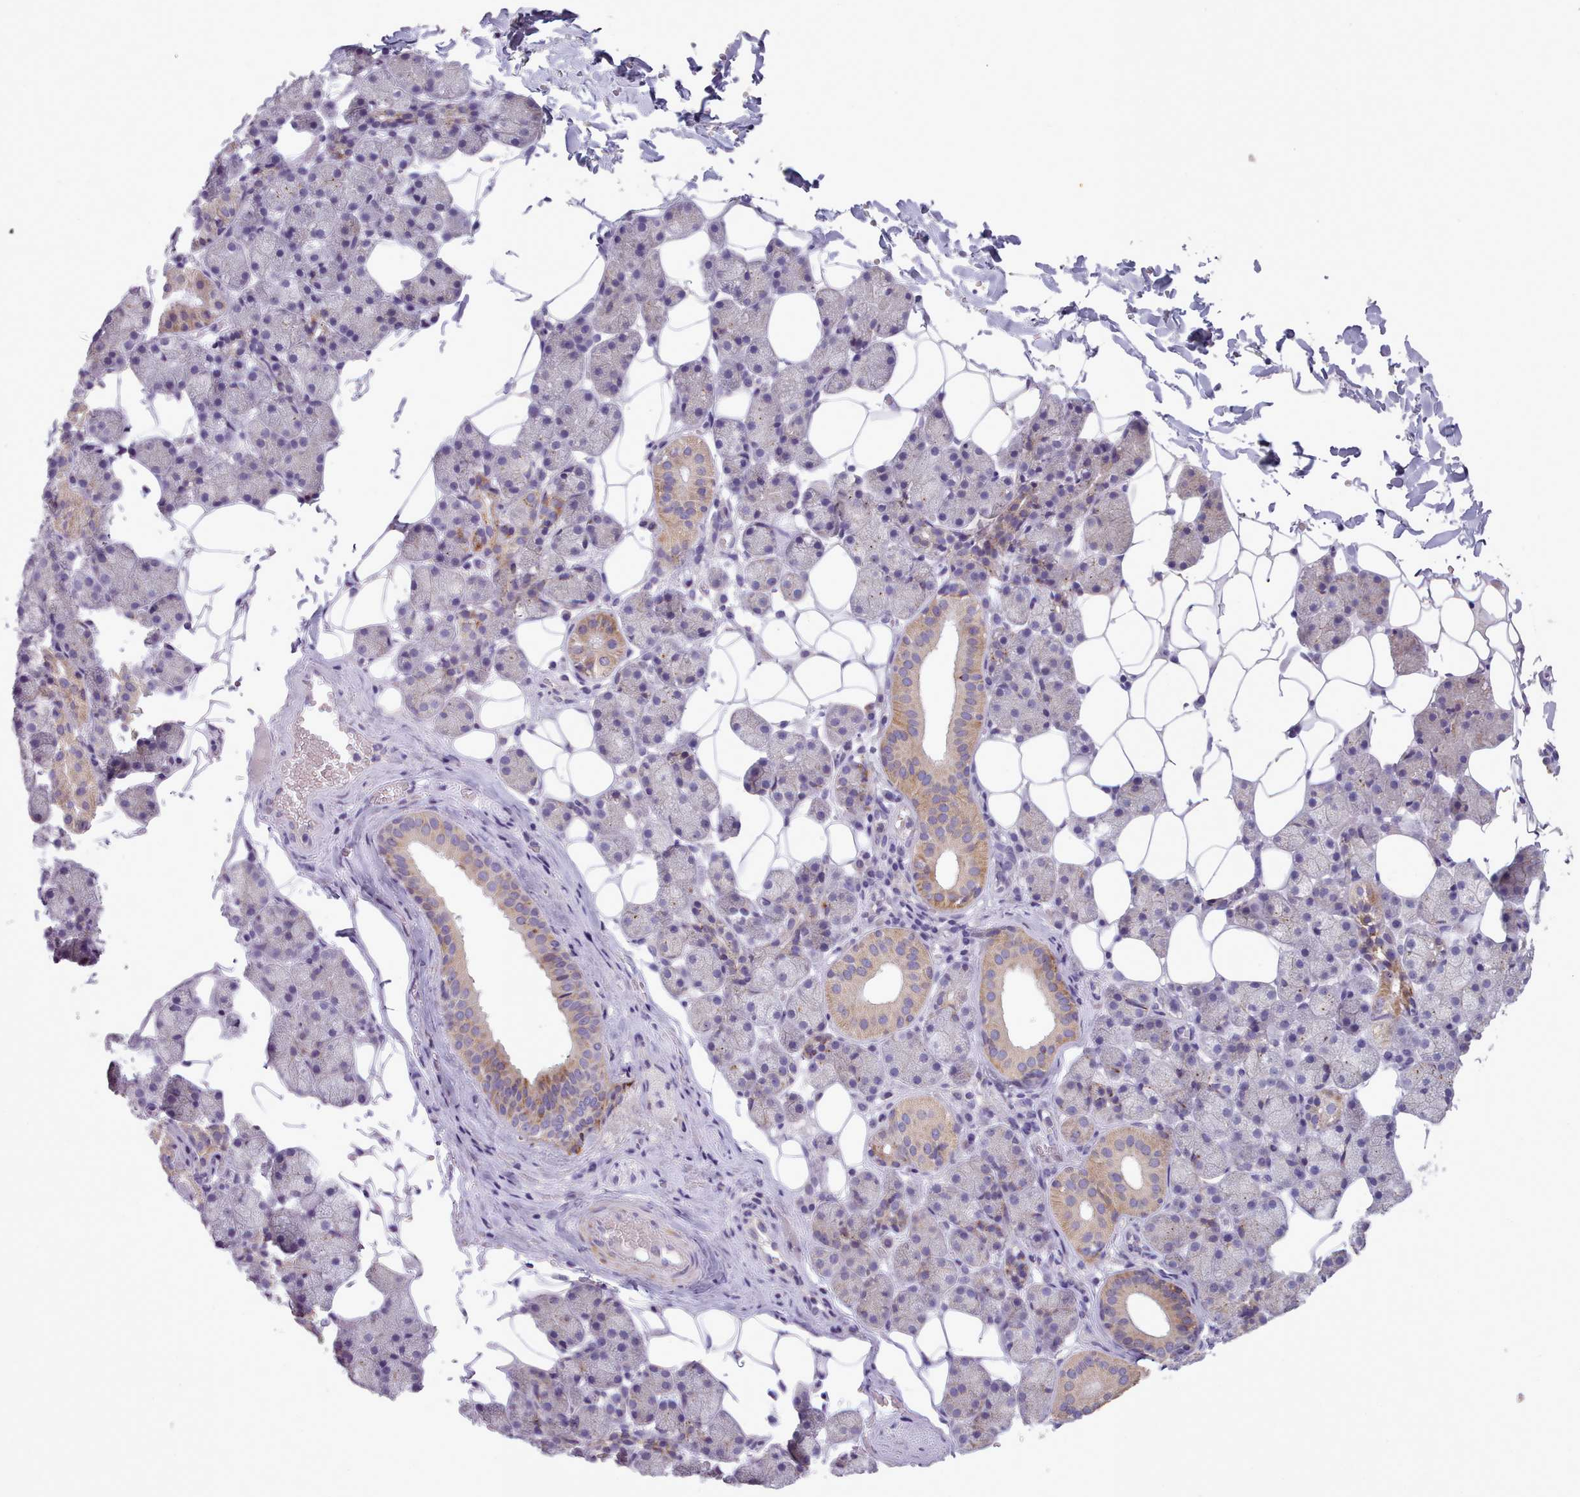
{"staining": {"intensity": "weak", "quantity": "<25%", "location": "cytoplasmic/membranous"}, "tissue": "salivary gland", "cell_type": "Glandular cells", "image_type": "normal", "snomed": [{"axis": "morphology", "description": "Normal tissue, NOS"}, {"axis": "topography", "description": "Salivary gland"}], "caption": "Immunohistochemistry histopathology image of benign human salivary gland stained for a protein (brown), which reveals no expression in glandular cells.", "gene": "FKBP10", "patient": {"sex": "female", "age": 33}}